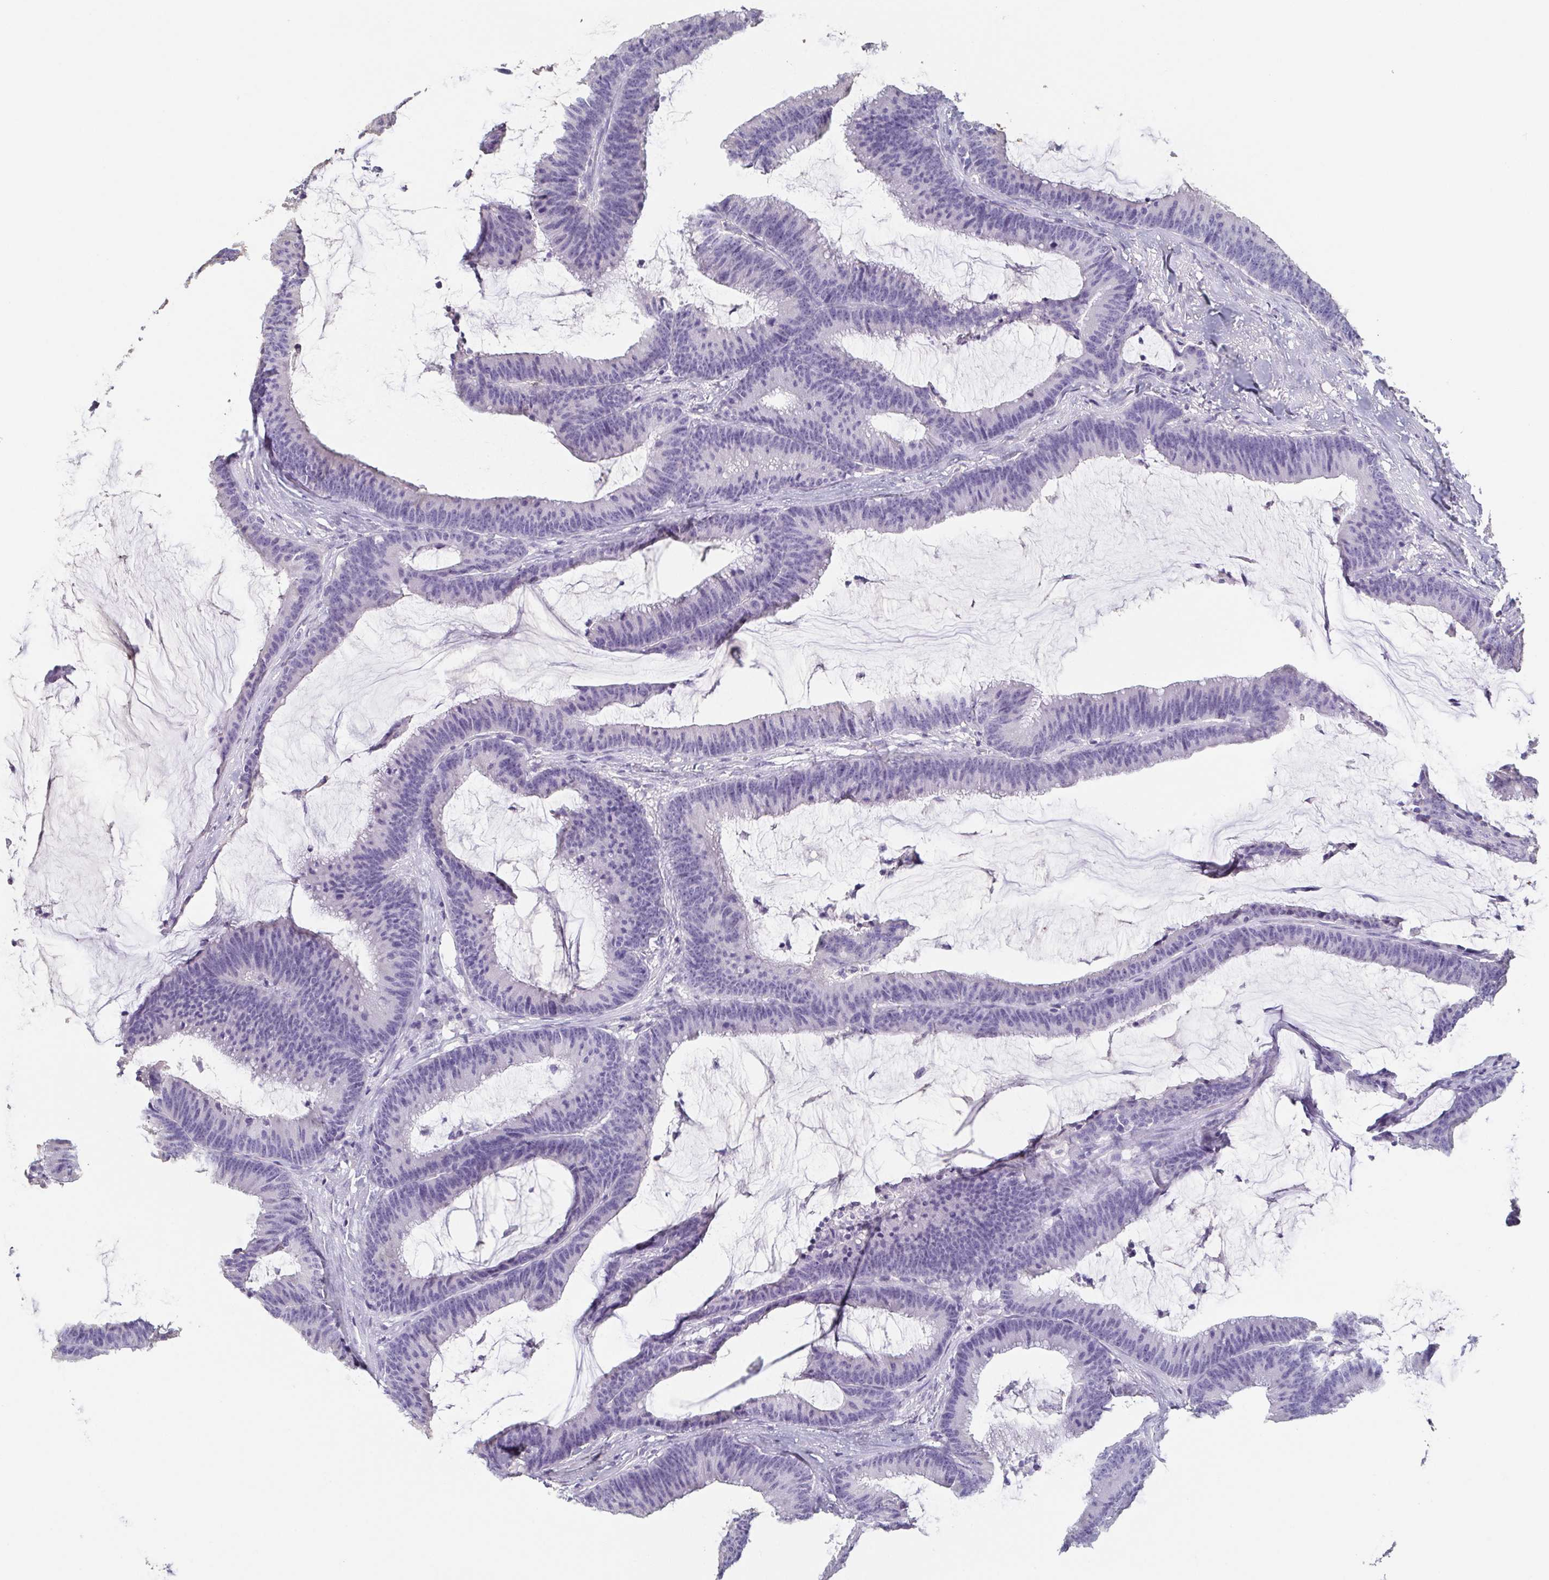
{"staining": {"intensity": "negative", "quantity": "none", "location": "none"}, "tissue": "colorectal cancer", "cell_type": "Tumor cells", "image_type": "cancer", "snomed": [{"axis": "morphology", "description": "Adenocarcinoma, NOS"}, {"axis": "topography", "description": "Colon"}], "caption": "The micrograph shows no staining of tumor cells in colorectal cancer.", "gene": "BPIFA2", "patient": {"sex": "female", "age": 78}}